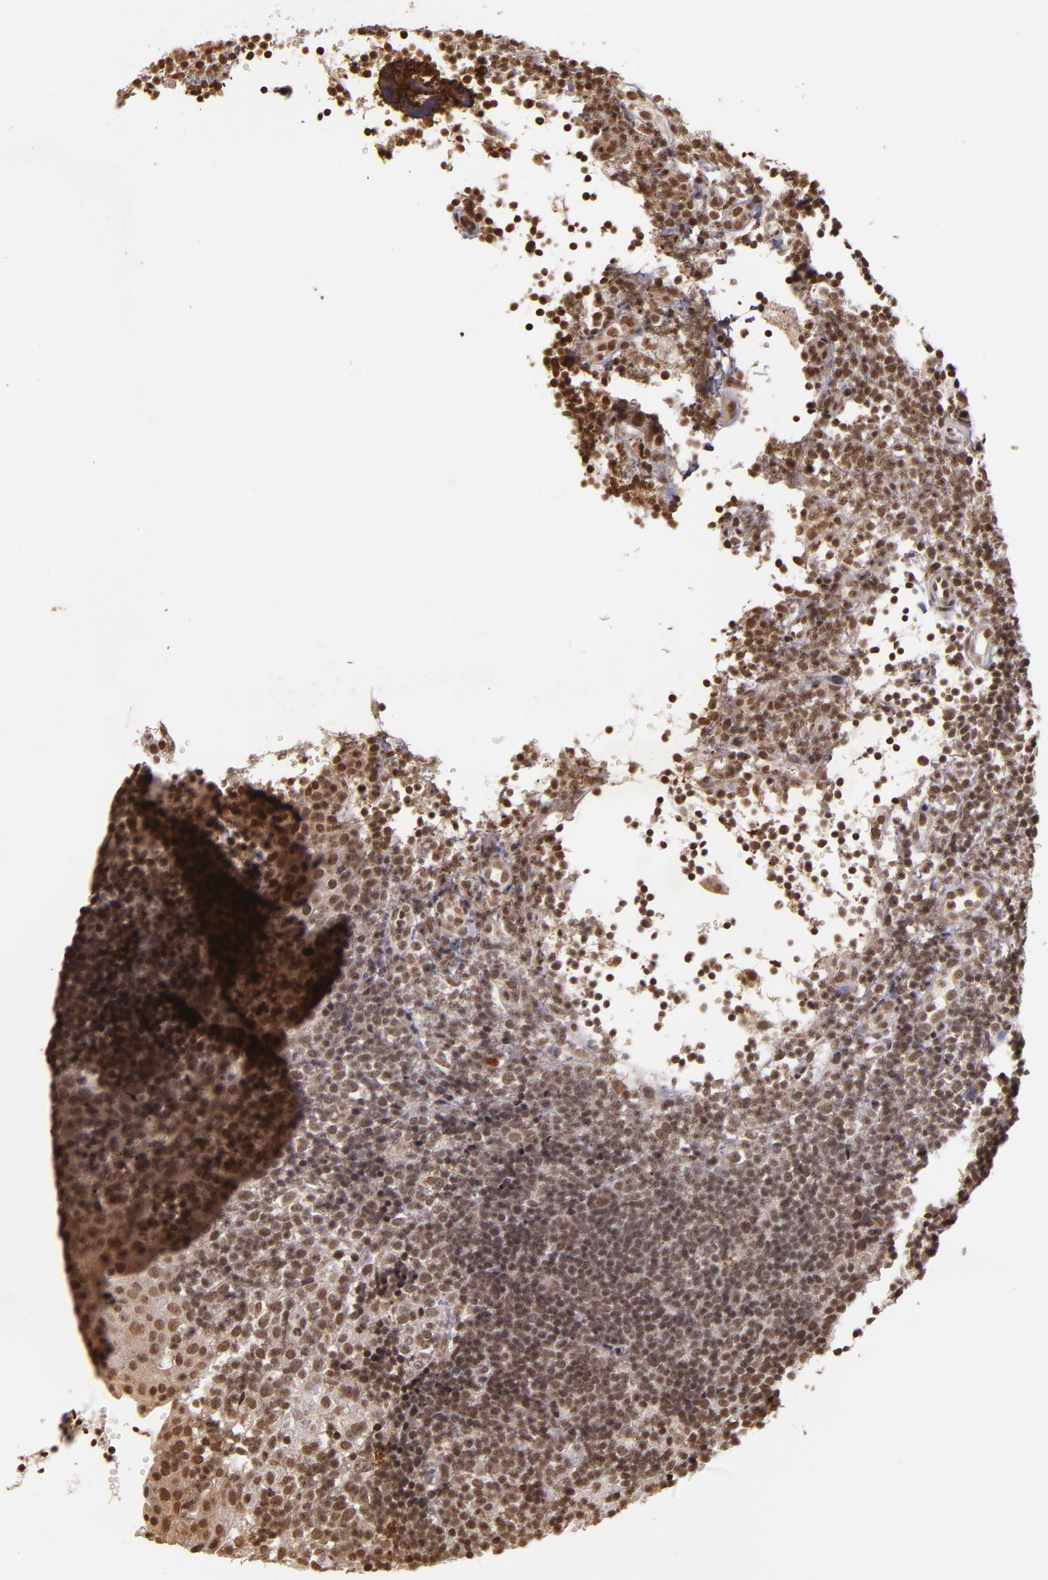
{"staining": {"intensity": "weak", "quantity": "25%-75%", "location": "nuclear"}, "tissue": "tonsil", "cell_type": "Germinal center cells", "image_type": "normal", "snomed": [{"axis": "morphology", "description": "Normal tissue, NOS"}, {"axis": "topography", "description": "Tonsil"}], "caption": "Immunohistochemical staining of unremarkable tonsil reveals low levels of weak nuclear staining in about 25%-75% of germinal center cells.", "gene": "CUL3", "patient": {"sex": "female", "age": 40}}